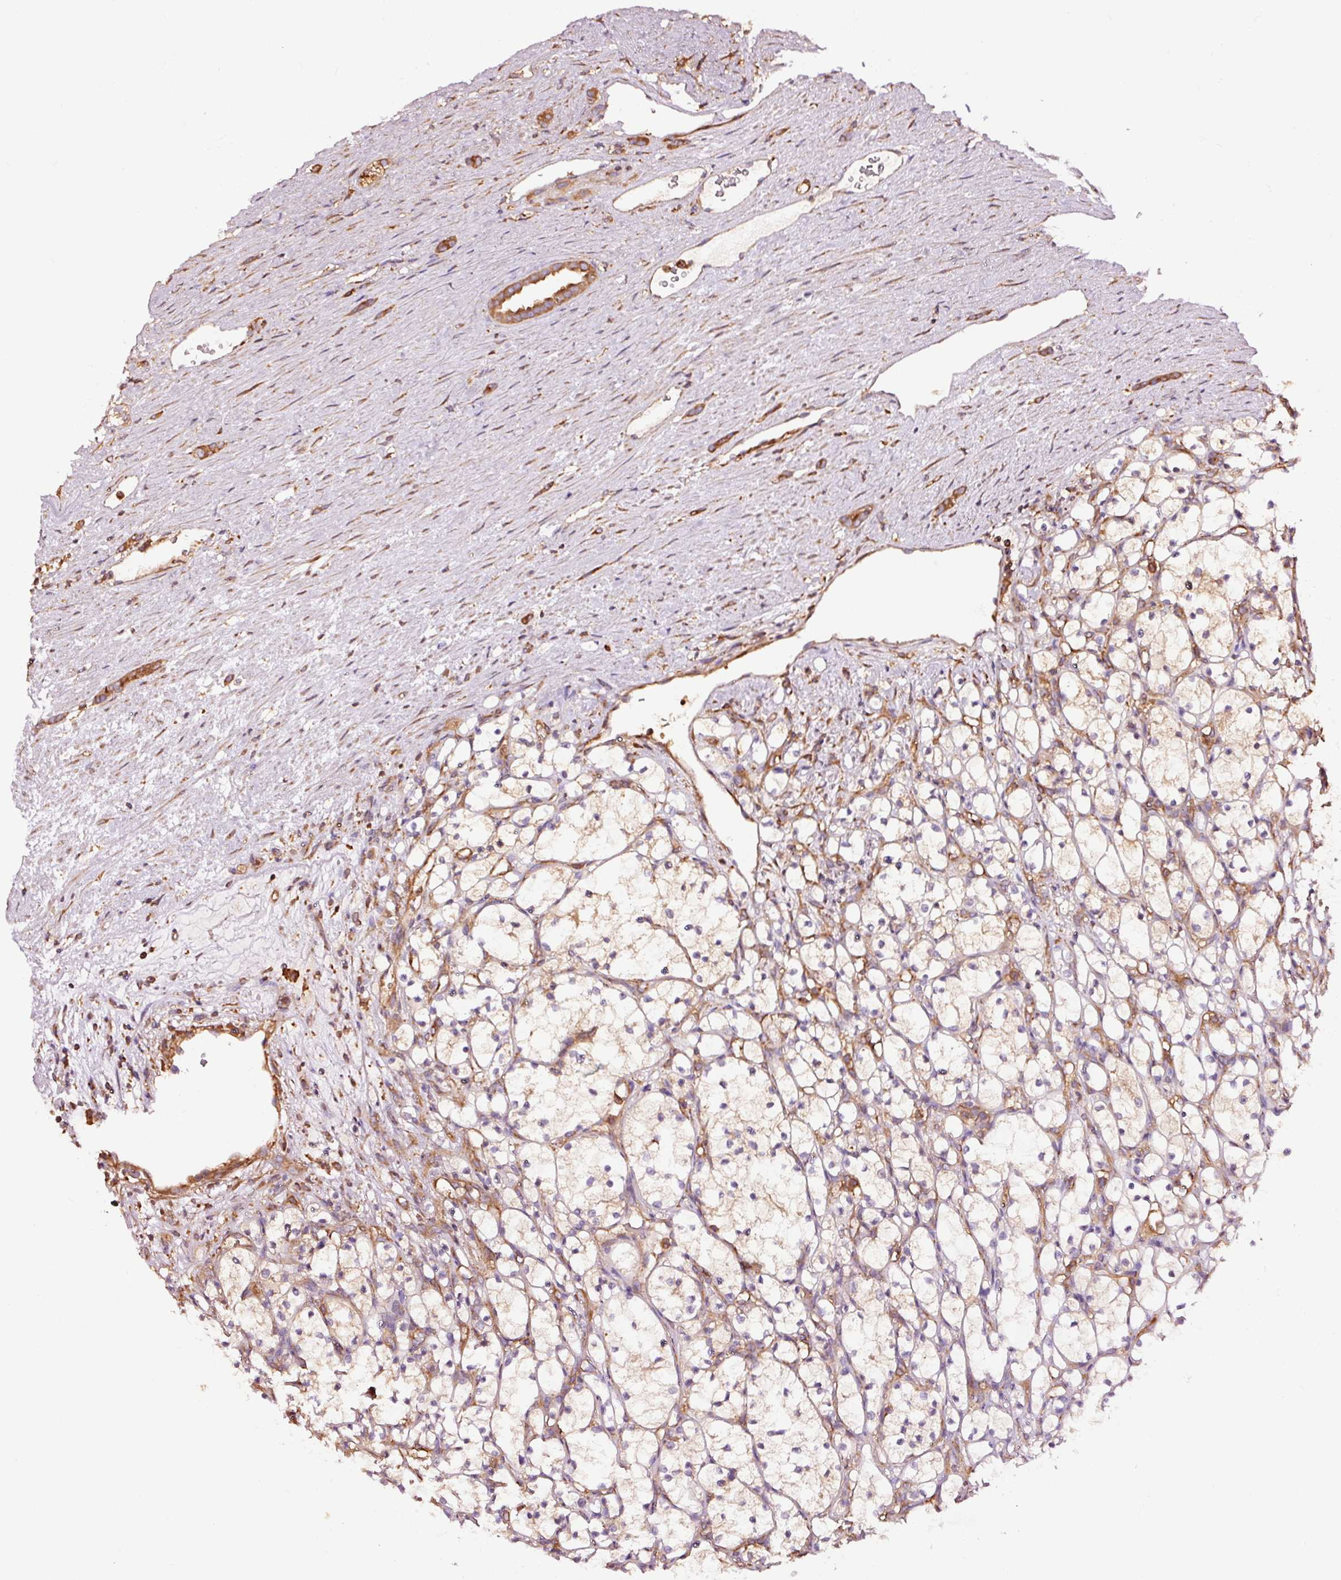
{"staining": {"intensity": "weak", "quantity": "25%-75%", "location": "cytoplasmic/membranous"}, "tissue": "renal cancer", "cell_type": "Tumor cells", "image_type": "cancer", "snomed": [{"axis": "morphology", "description": "Adenocarcinoma, NOS"}, {"axis": "topography", "description": "Kidney"}], "caption": "Protein analysis of renal adenocarcinoma tissue reveals weak cytoplasmic/membranous positivity in approximately 25%-75% of tumor cells.", "gene": "METAP1", "patient": {"sex": "female", "age": 69}}